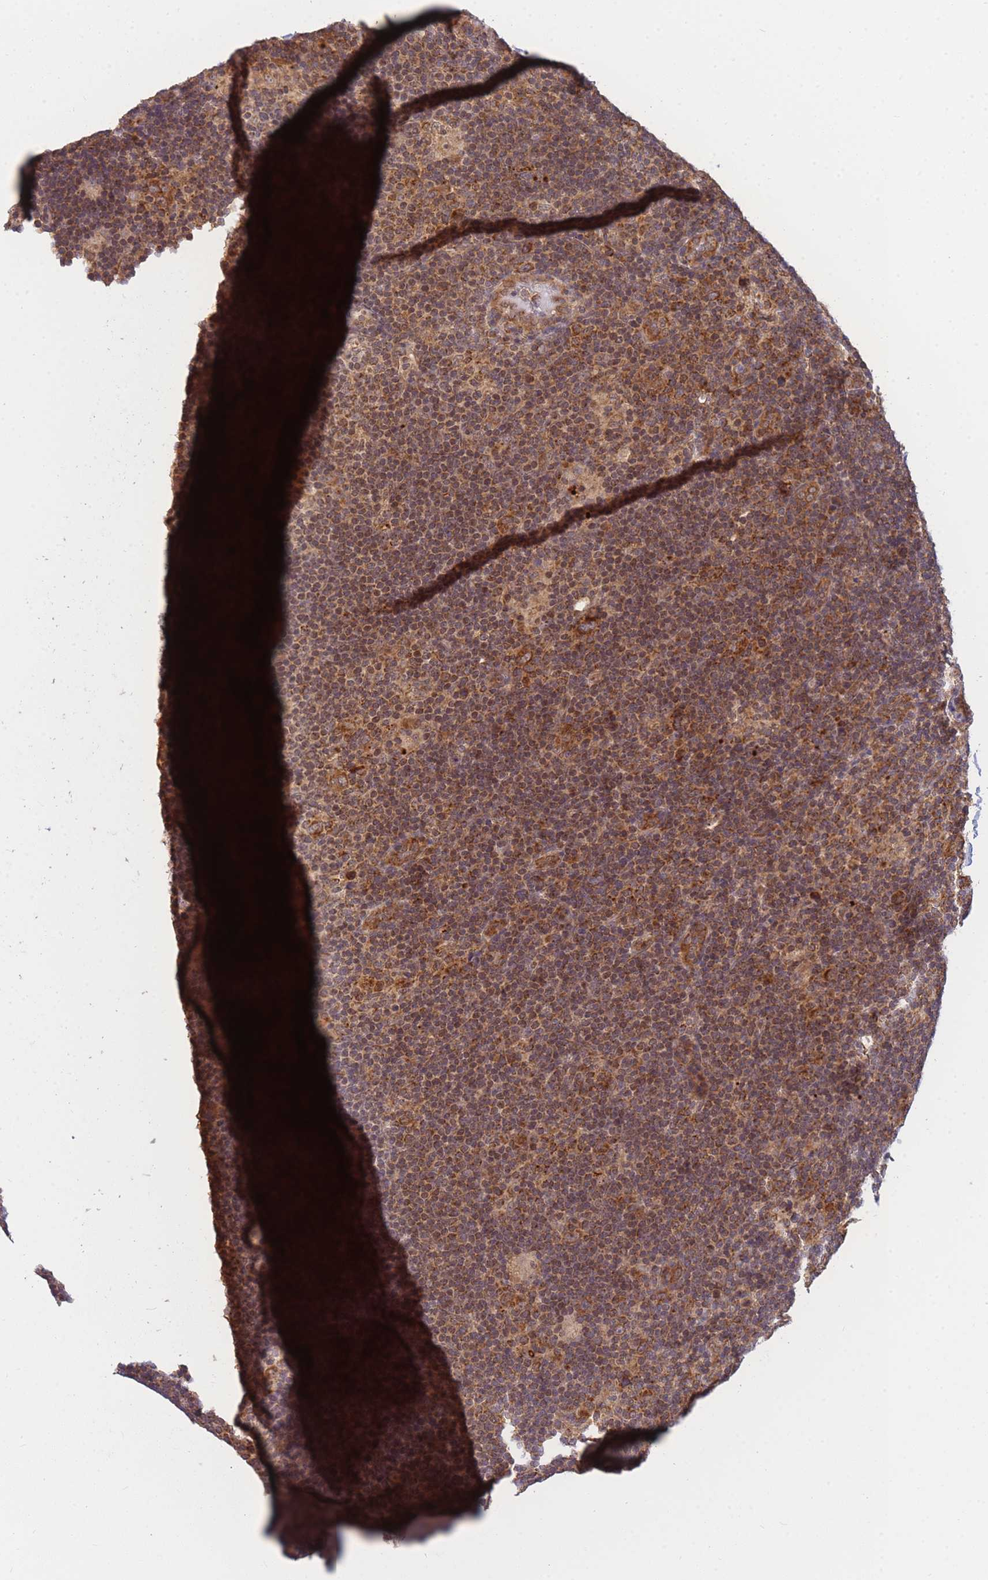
{"staining": {"intensity": "strong", "quantity": ">75%", "location": "cytoplasmic/membranous"}, "tissue": "lymphoma", "cell_type": "Tumor cells", "image_type": "cancer", "snomed": [{"axis": "morphology", "description": "Hodgkin's disease, NOS"}, {"axis": "topography", "description": "Lymph node"}], "caption": "An IHC photomicrograph of neoplastic tissue is shown. Protein staining in brown labels strong cytoplasmic/membranous positivity in Hodgkin's disease within tumor cells. The staining is performed using DAB brown chromogen to label protein expression. The nuclei are counter-stained blue using hematoxylin.", "gene": "MRPL23", "patient": {"sex": "female", "age": 57}}